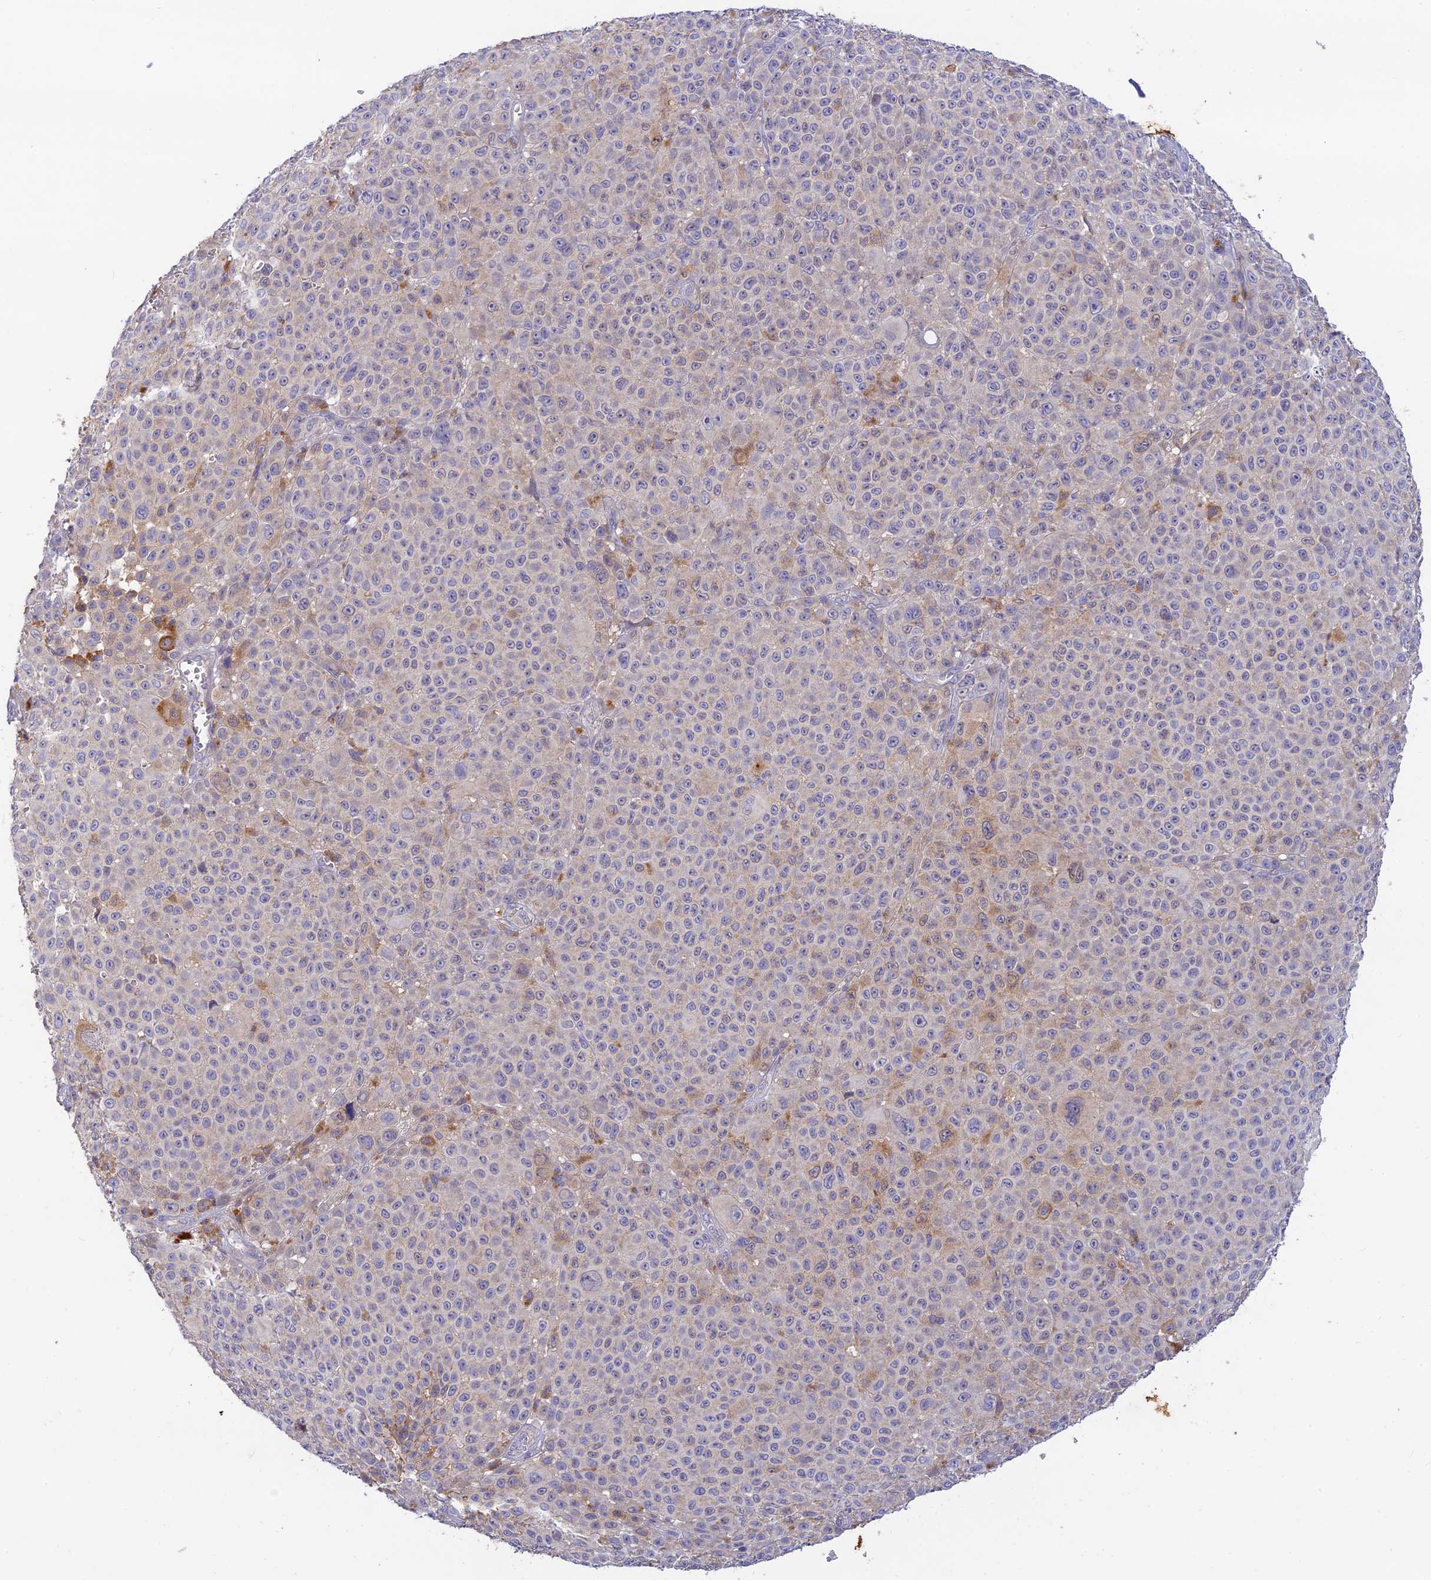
{"staining": {"intensity": "negative", "quantity": "none", "location": "none"}, "tissue": "melanoma", "cell_type": "Tumor cells", "image_type": "cancer", "snomed": [{"axis": "morphology", "description": "Malignant melanoma, NOS"}, {"axis": "topography", "description": "Skin"}], "caption": "The histopathology image reveals no significant expression in tumor cells of malignant melanoma.", "gene": "ACSM5", "patient": {"sex": "female", "age": 94}}